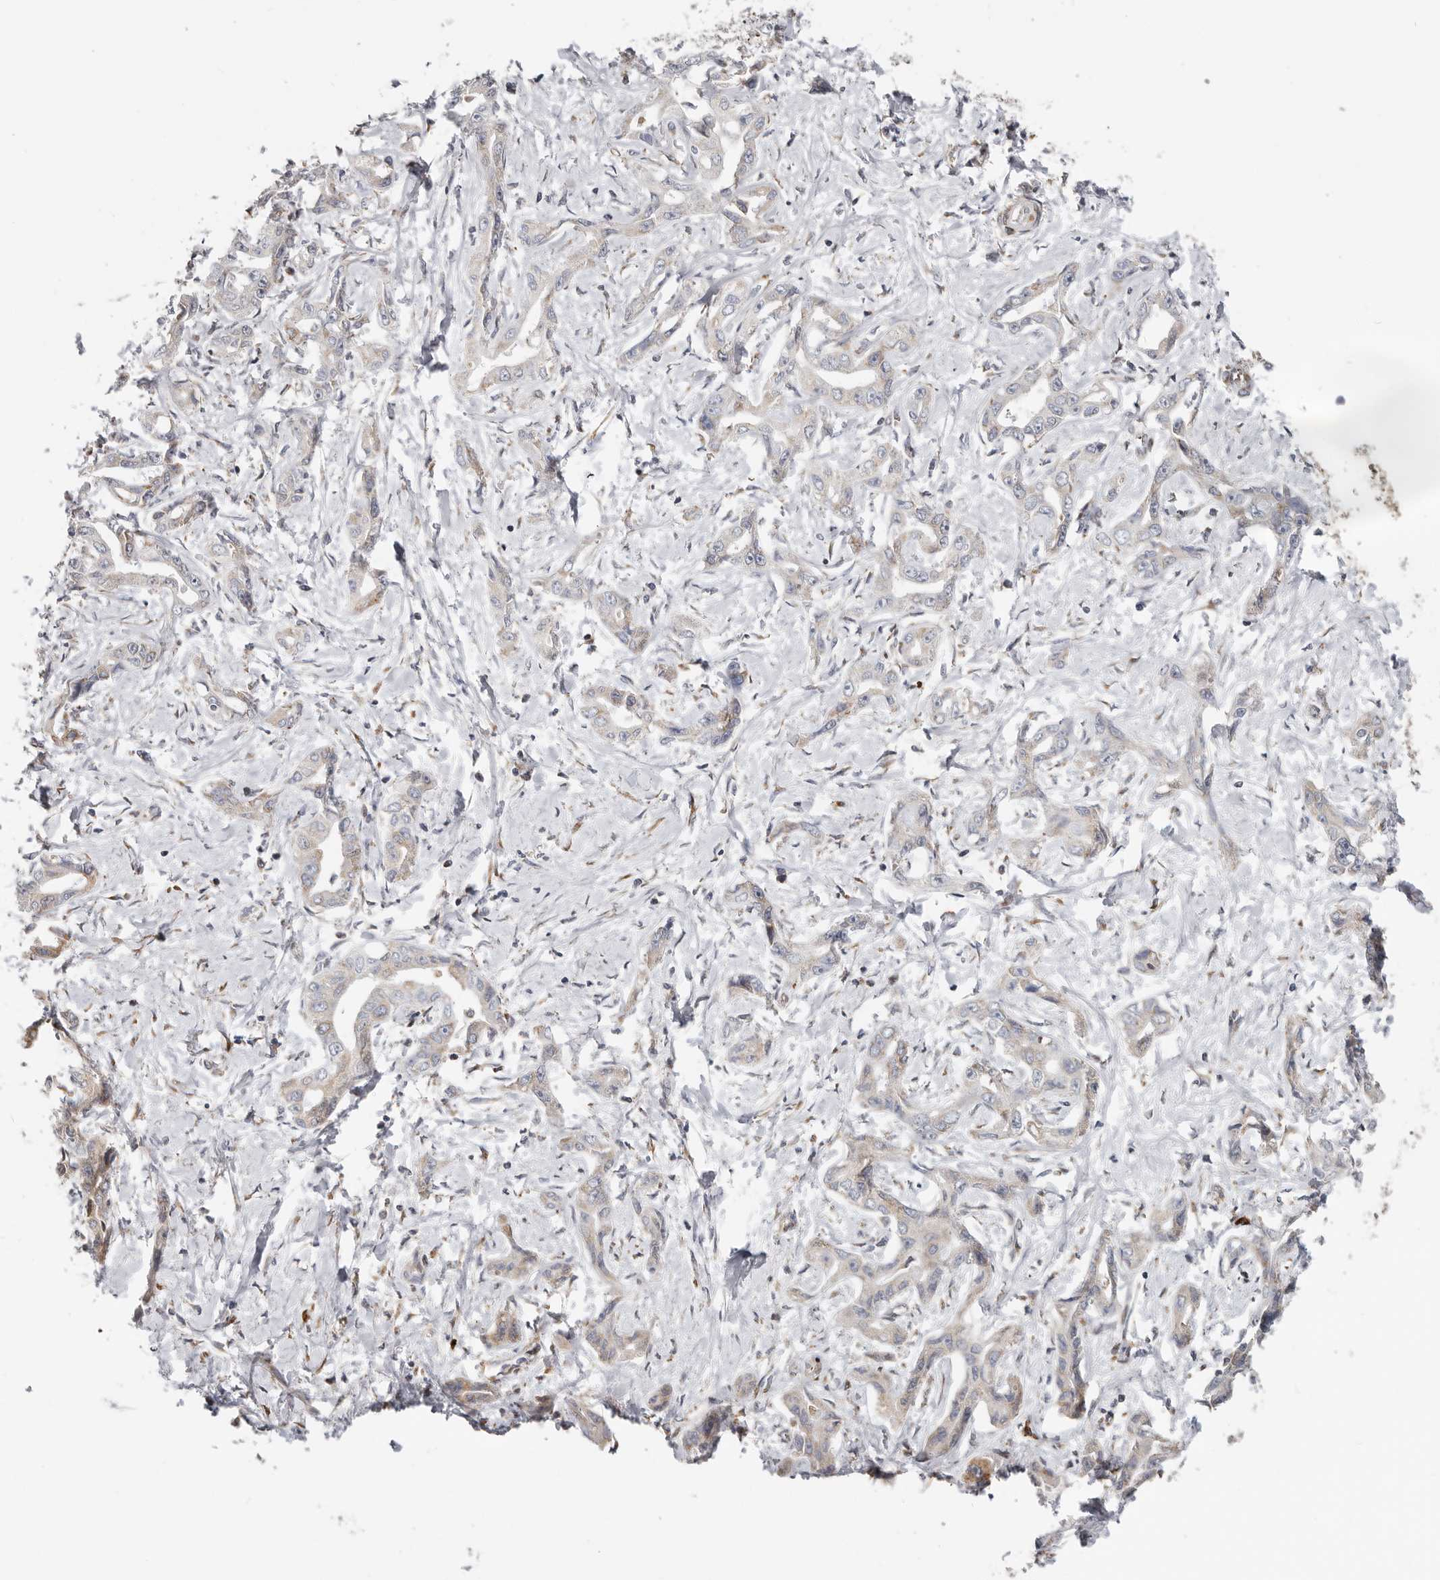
{"staining": {"intensity": "weak", "quantity": "25%-75%", "location": "cytoplasmic/membranous"}, "tissue": "liver cancer", "cell_type": "Tumor cells", "image_type": "cancer", "snomed": [{"axis": "morphology", "description": "Cholangiocarcinoma"}, {"axis": "topography", "description": "Liver"}], "caption": "Liver cholangiocarcinoma stained with a protein marker reveals weak staining in tumor cells.", "gene": "IL32", "patient": {"sex": "male", "age": 59}}